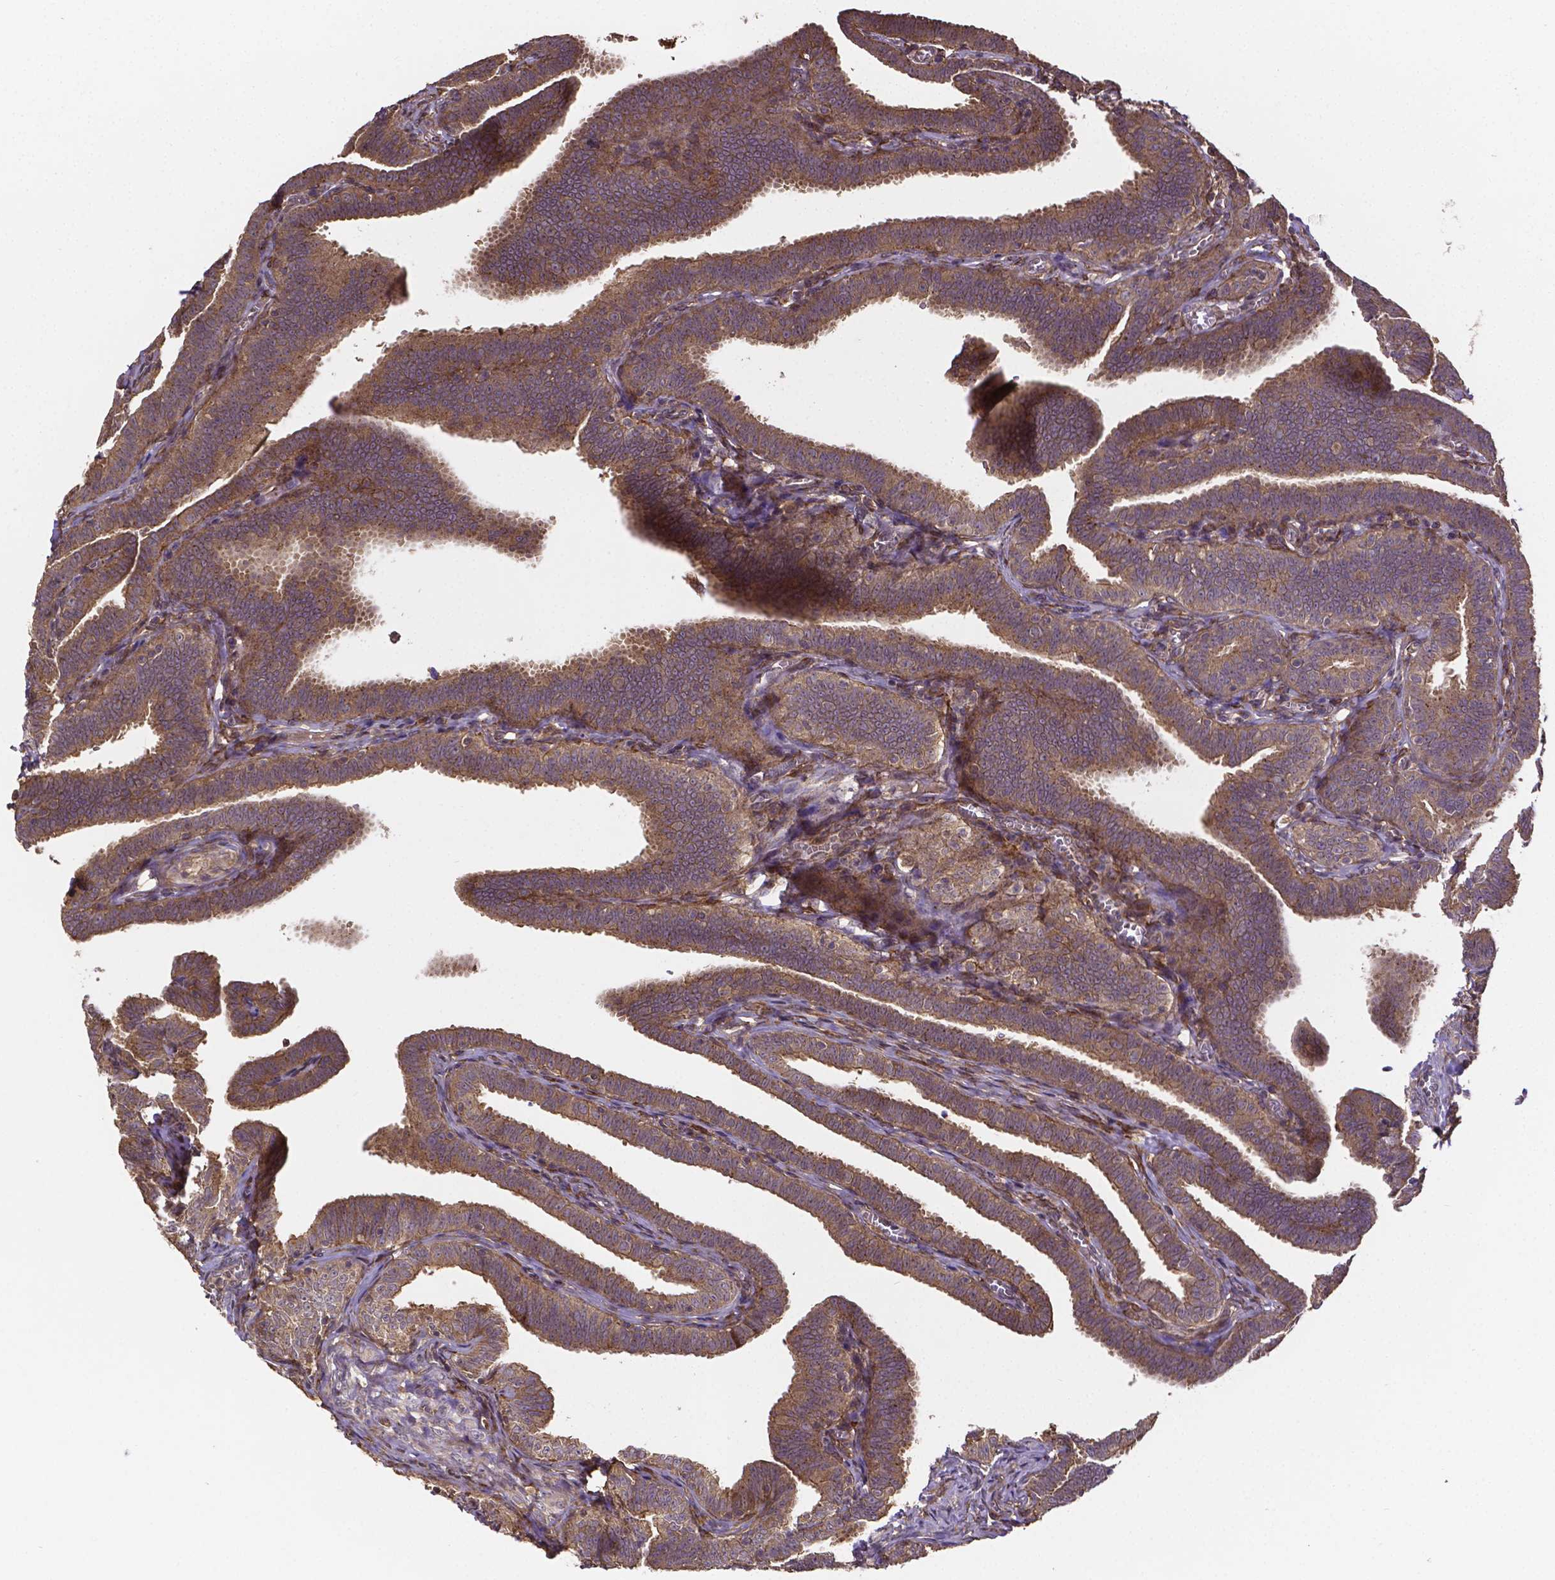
{"staining": {"intensity": "moderate", "quantity": ">75%", "location": "cytoplasmic/membranous"}, "tissue": "fallopian tube", "cell_type": "Glandular cells", "image_type": "normal", "snomed": [{"axis": "morphology", "description": "Normal tissue, NOS"}, {"axis": "topography", "description": "Fallopian tube"}], "caption": "The micrograph displays immunohistochemical staining of benign fallopian tube. There is moderate cytoplasmic/membranous positivity is appreciated in about >75% of glandular cells. Immunohistochemistry (ihc) stains the protein of interest in brown and the nuclei are stained blue.", "gene": "RNF123", "patient": {"sex": "female", "age": 25}}